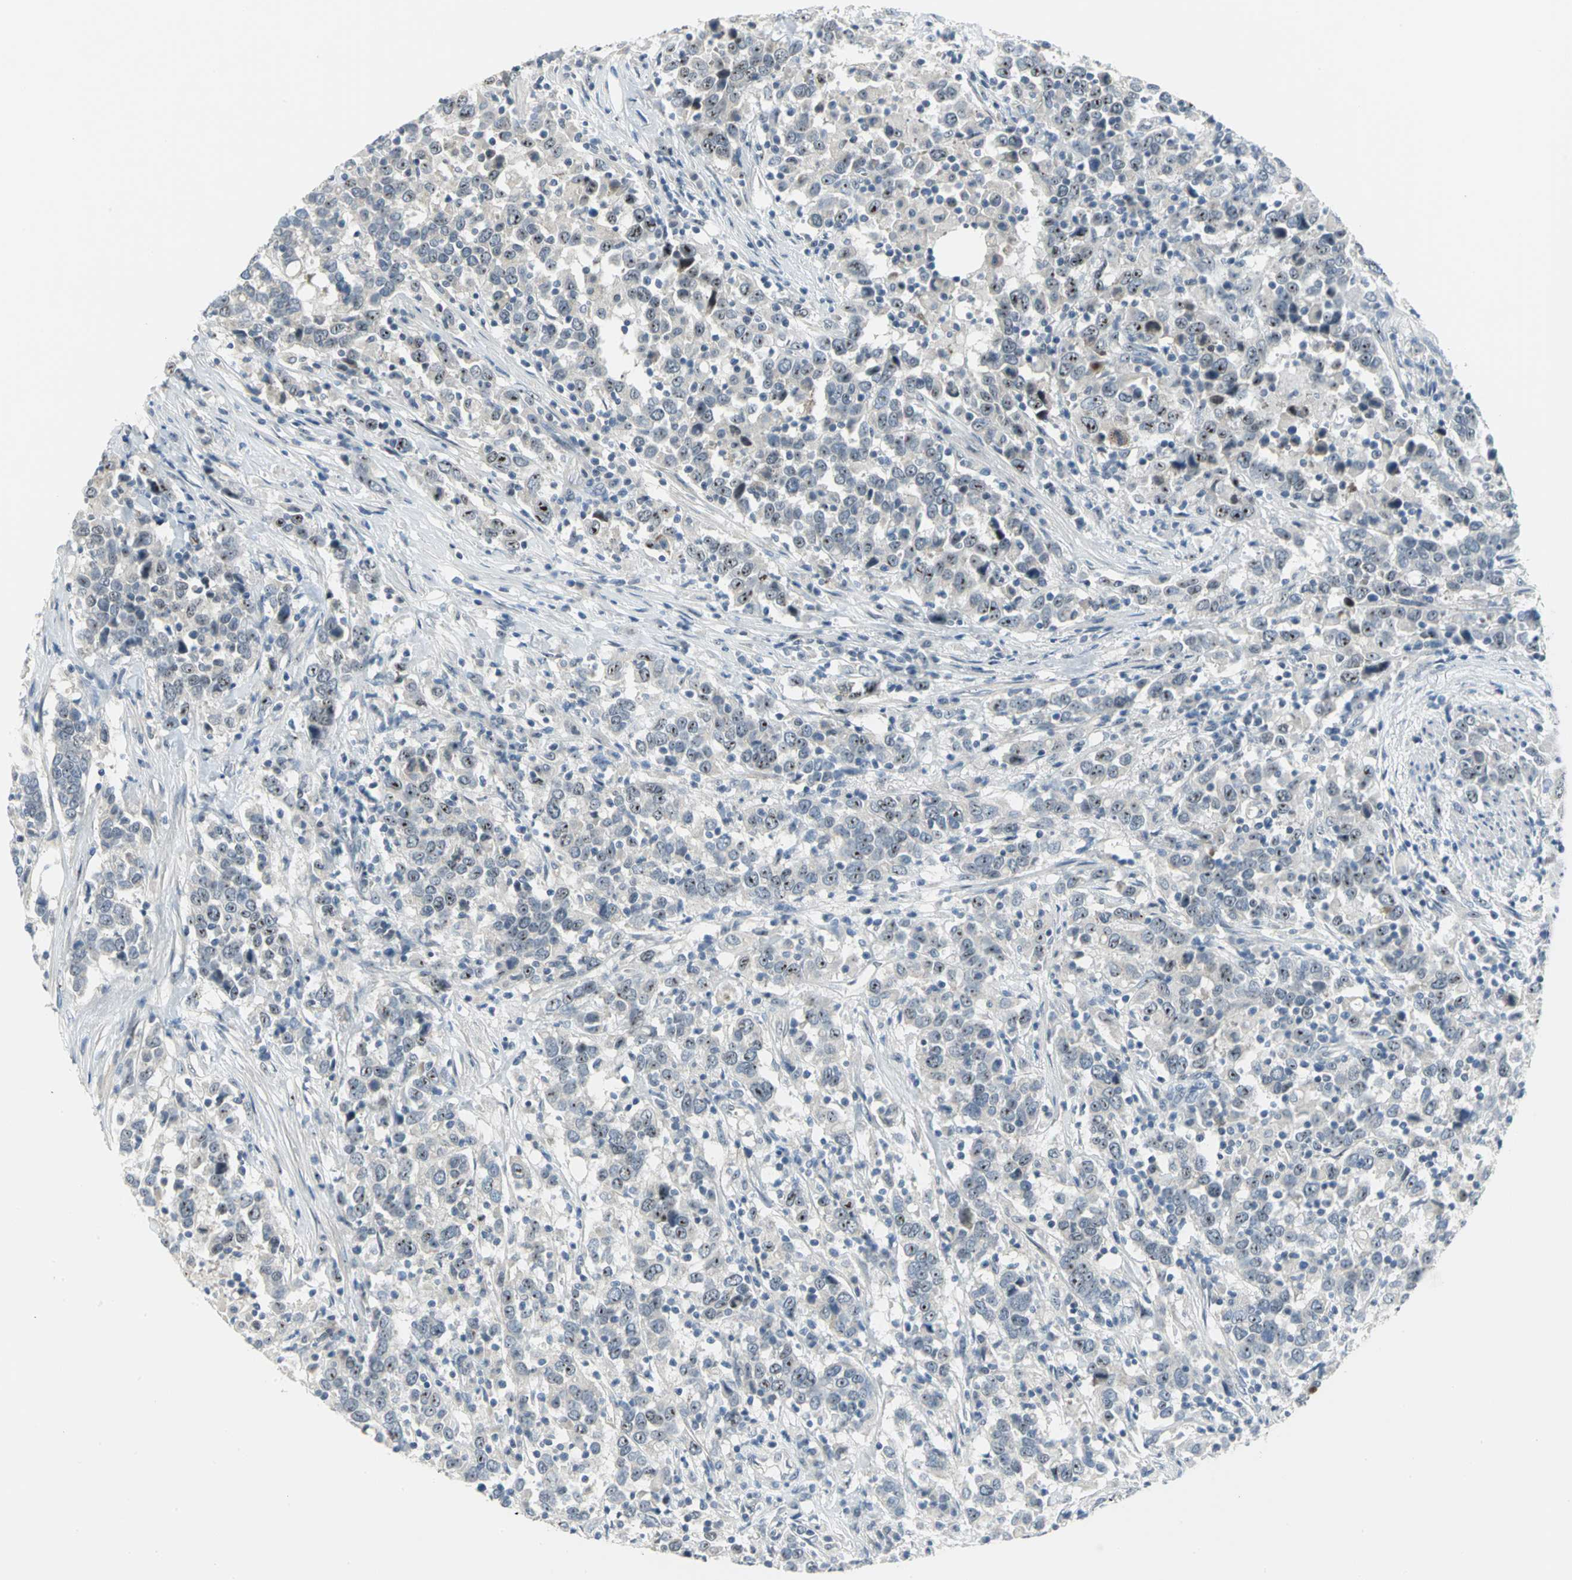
{"staining": {"intensity": "strong", "quantity": ">75%", "location": "nuclear"}, "tissue": "urothelial cancer", "cell_type": "Tumor cells", "image_type": "cancer", "snomed": [{"axis": "morphology", "description": "Urothelial carcinoma, High grade"}, {"axis": "topography", "description": "Urinary bladder"}], "caption": "The immunohistochemical stain labels strong nuclear positivity in tumor cells of urothelial cancer tissue.", "gene": "MYBBP1A", "patient": {"sex": "male", "age": 61}}